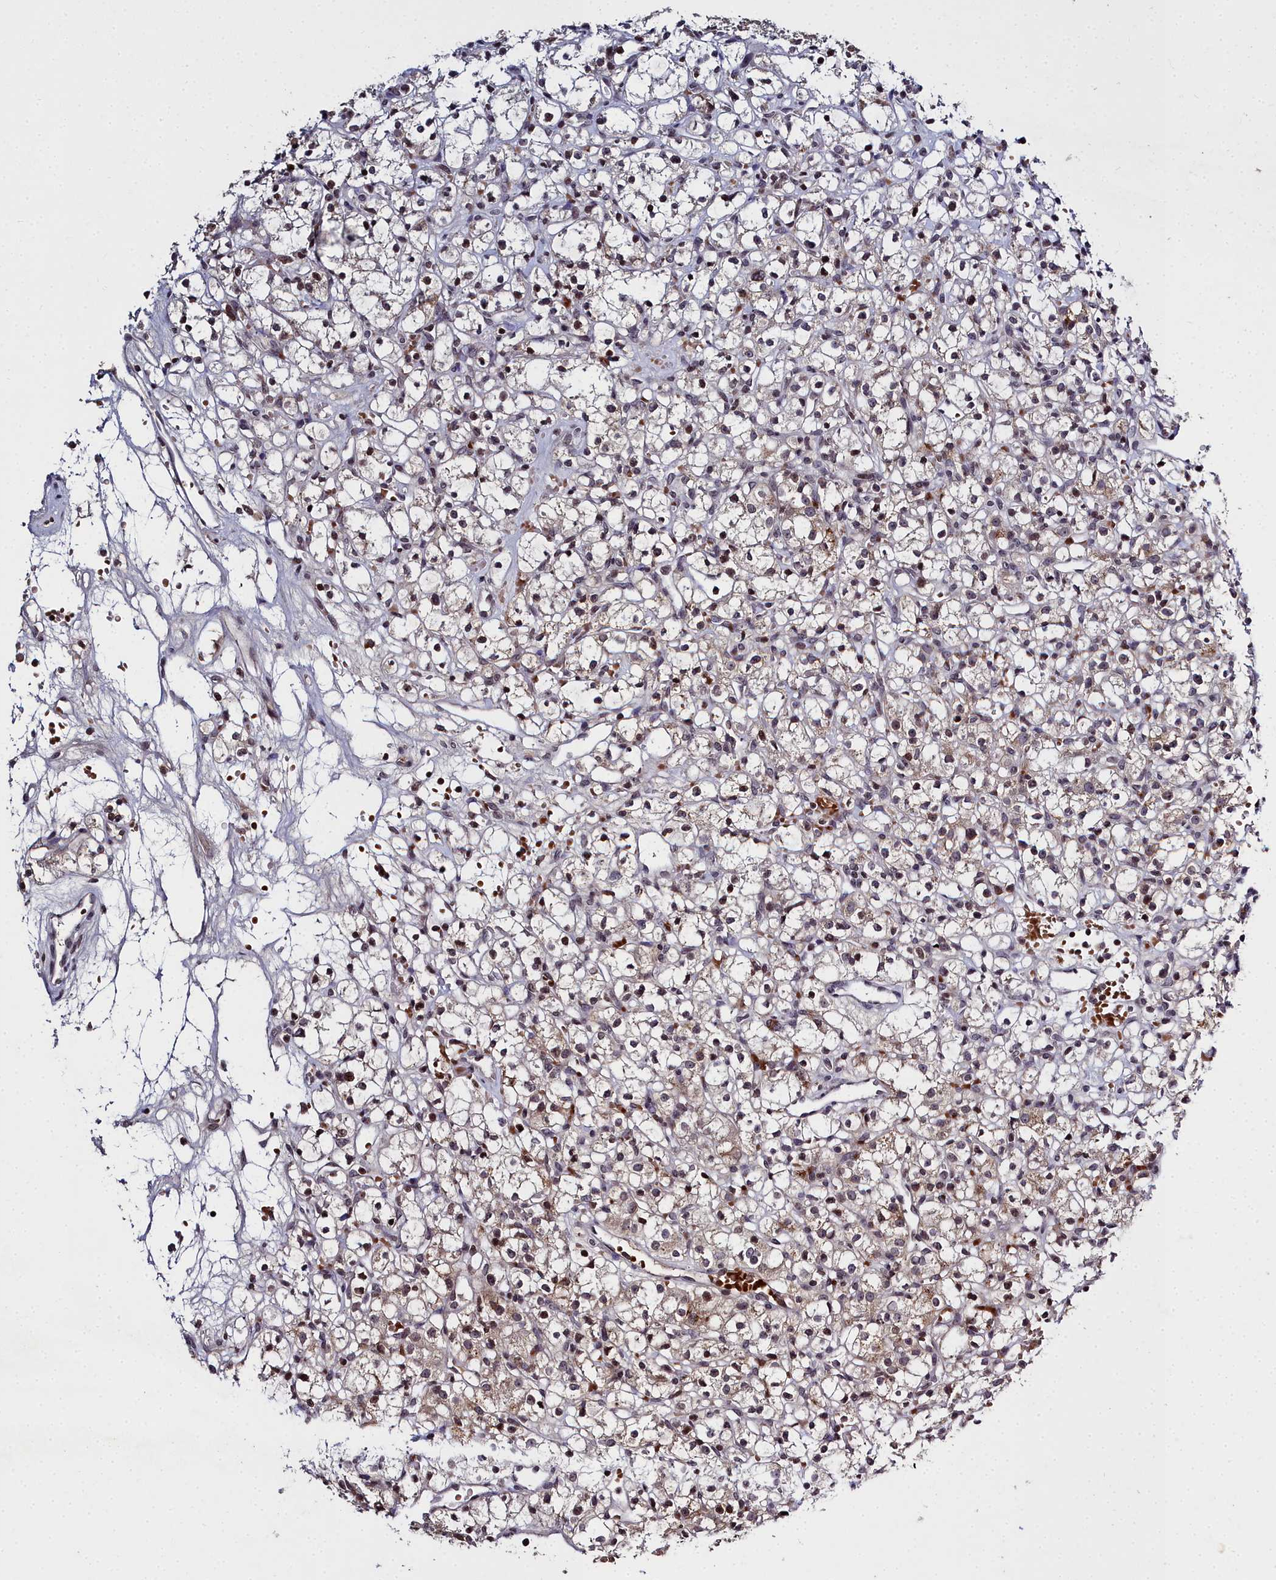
{"staining": {"intensity": "moderate", "quantity": "<25%", "location": "cytoplasmic/membranous,nuclear"}, "tissue": "renal cancer", "cell_type": "Tumor cells", "image_type": "cancer", "snomed": [{"axis": "morphology", "description": "Adenocarcinoma, NOS"}, {"axis": "topography", "description": "Kidney"}], "caption": "There is low levels of moderate cytoplasmic/membranous and nuclear expression in tumor cells of renal adenocarcinoma, as demonstrated by immunohistochemical staining (brown color).", "gene": "FZD4", "patient": {"sex": "female", "age": 59}}